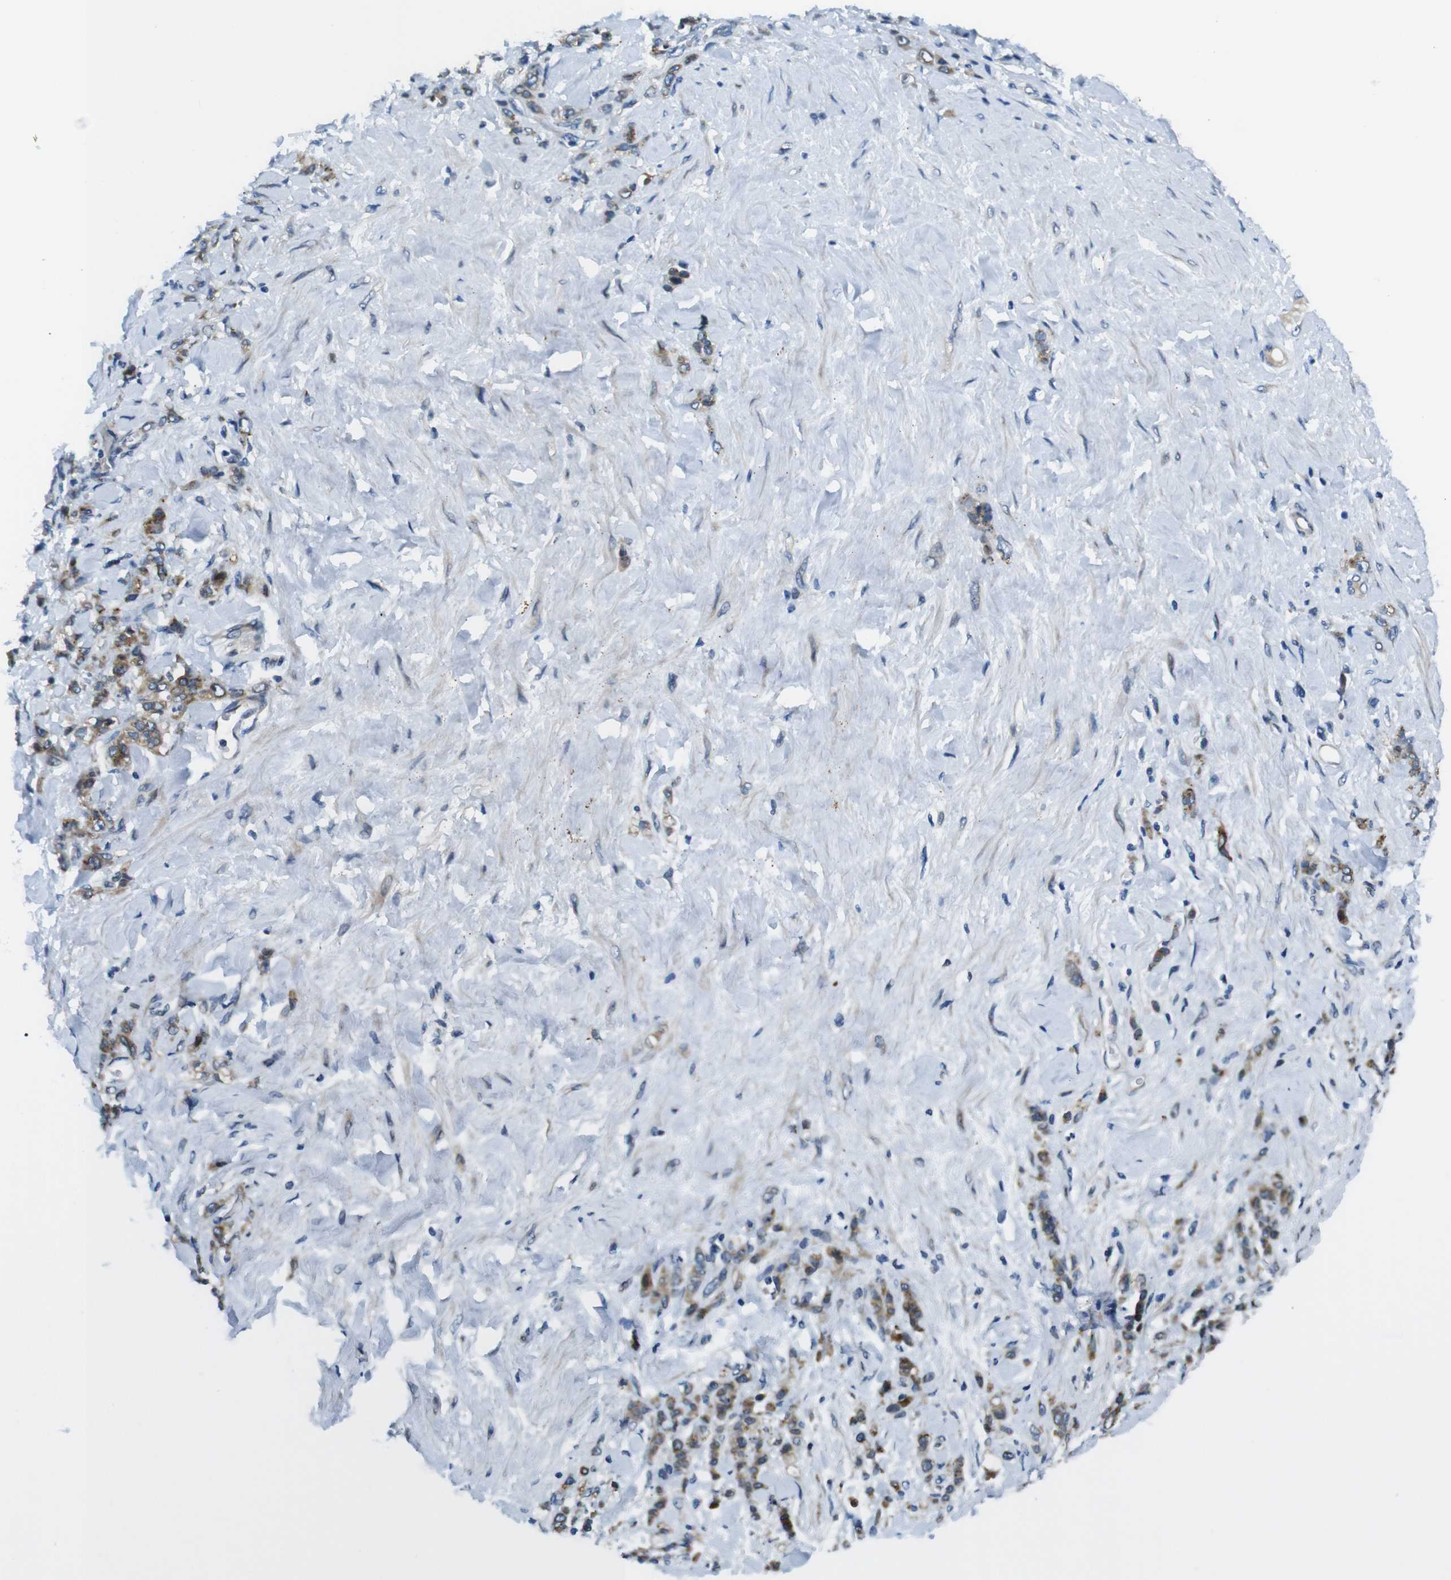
{"staining": {"intensity": "moderate", "quantity": "<25%", "location": "cytoplasmic/membranous"}, "tissue": "stomach cancer", "cell_type": "Tumor cells", "image_type": "cancer", "snomed": [{"axis": "morphology", "description": "Adenocarcinoma, NOS"}, {"axis": "topography", "description": "Stomach"}], "caption": "Immunohistochemistry of stomach adenocarcinoma reveals low levels of moderate cytoplasmic/membranous staining in about <25% of tumor cells.", "gene": "ZDHHC3", "patient": {"sex": "male", "age": 82}}